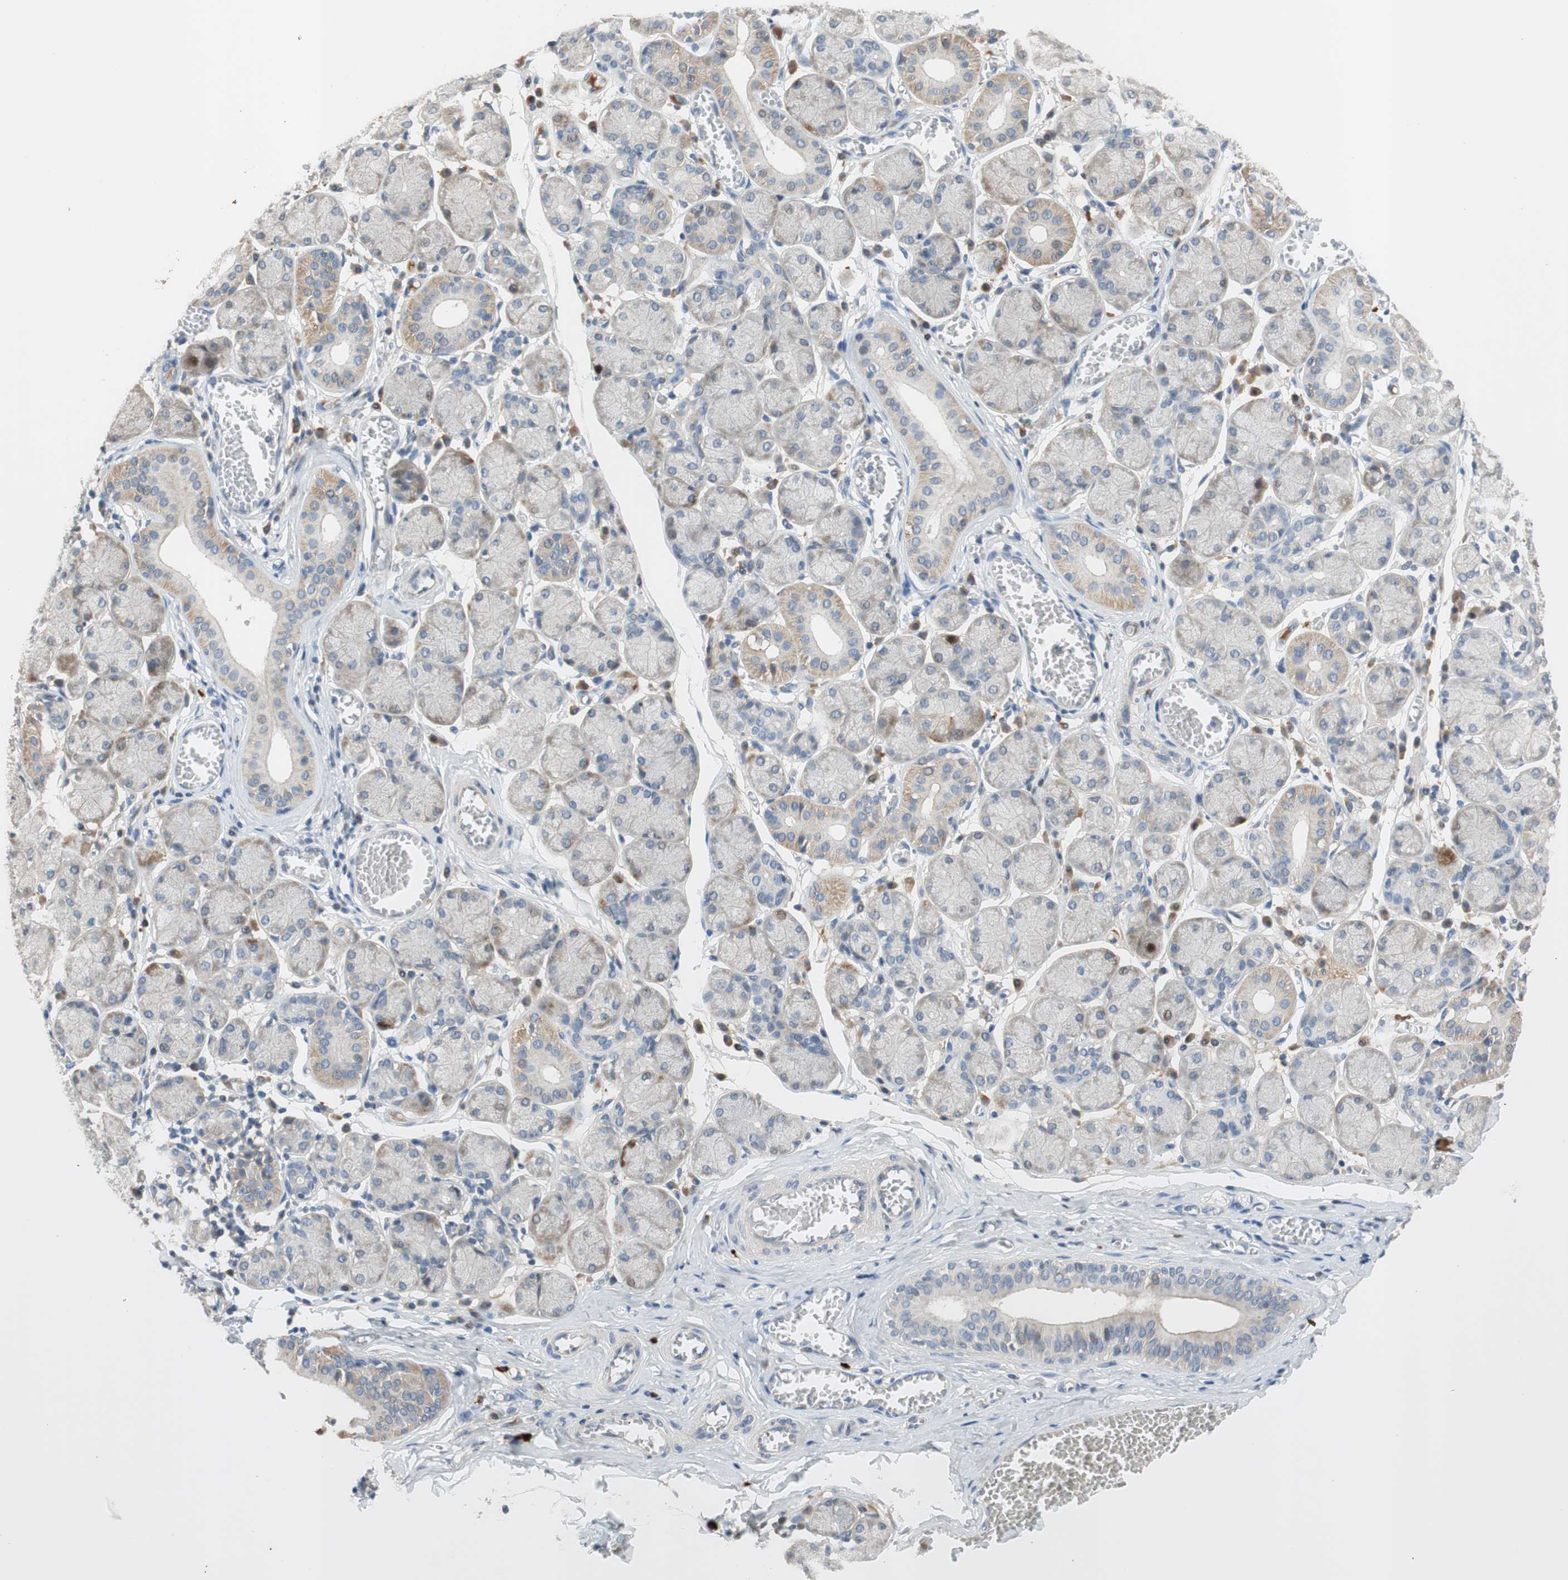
{"staining": {"intensity": "weak", "quantity": "25%-75%", "location": "cytoplasmic/membranous"}, "tissue": "salivary gland", "cell_type": "Glandular cells", "image_type": "normal", "snomed": [{"axis": "morphology", "description": "Normal tissue, NOS"}, {"axis": "topography", "description": "Salivary gland"}], "caption": "Protein staining of benign salivary gland demonstrates weak cytoplasmic/membranous positivity in about 25%-75% of glandular cells. The protein is shown in brown color, while the nuclei are stained blue.", "gene": "COL12A1", "patient": {"sex": "female", "age": 24}}